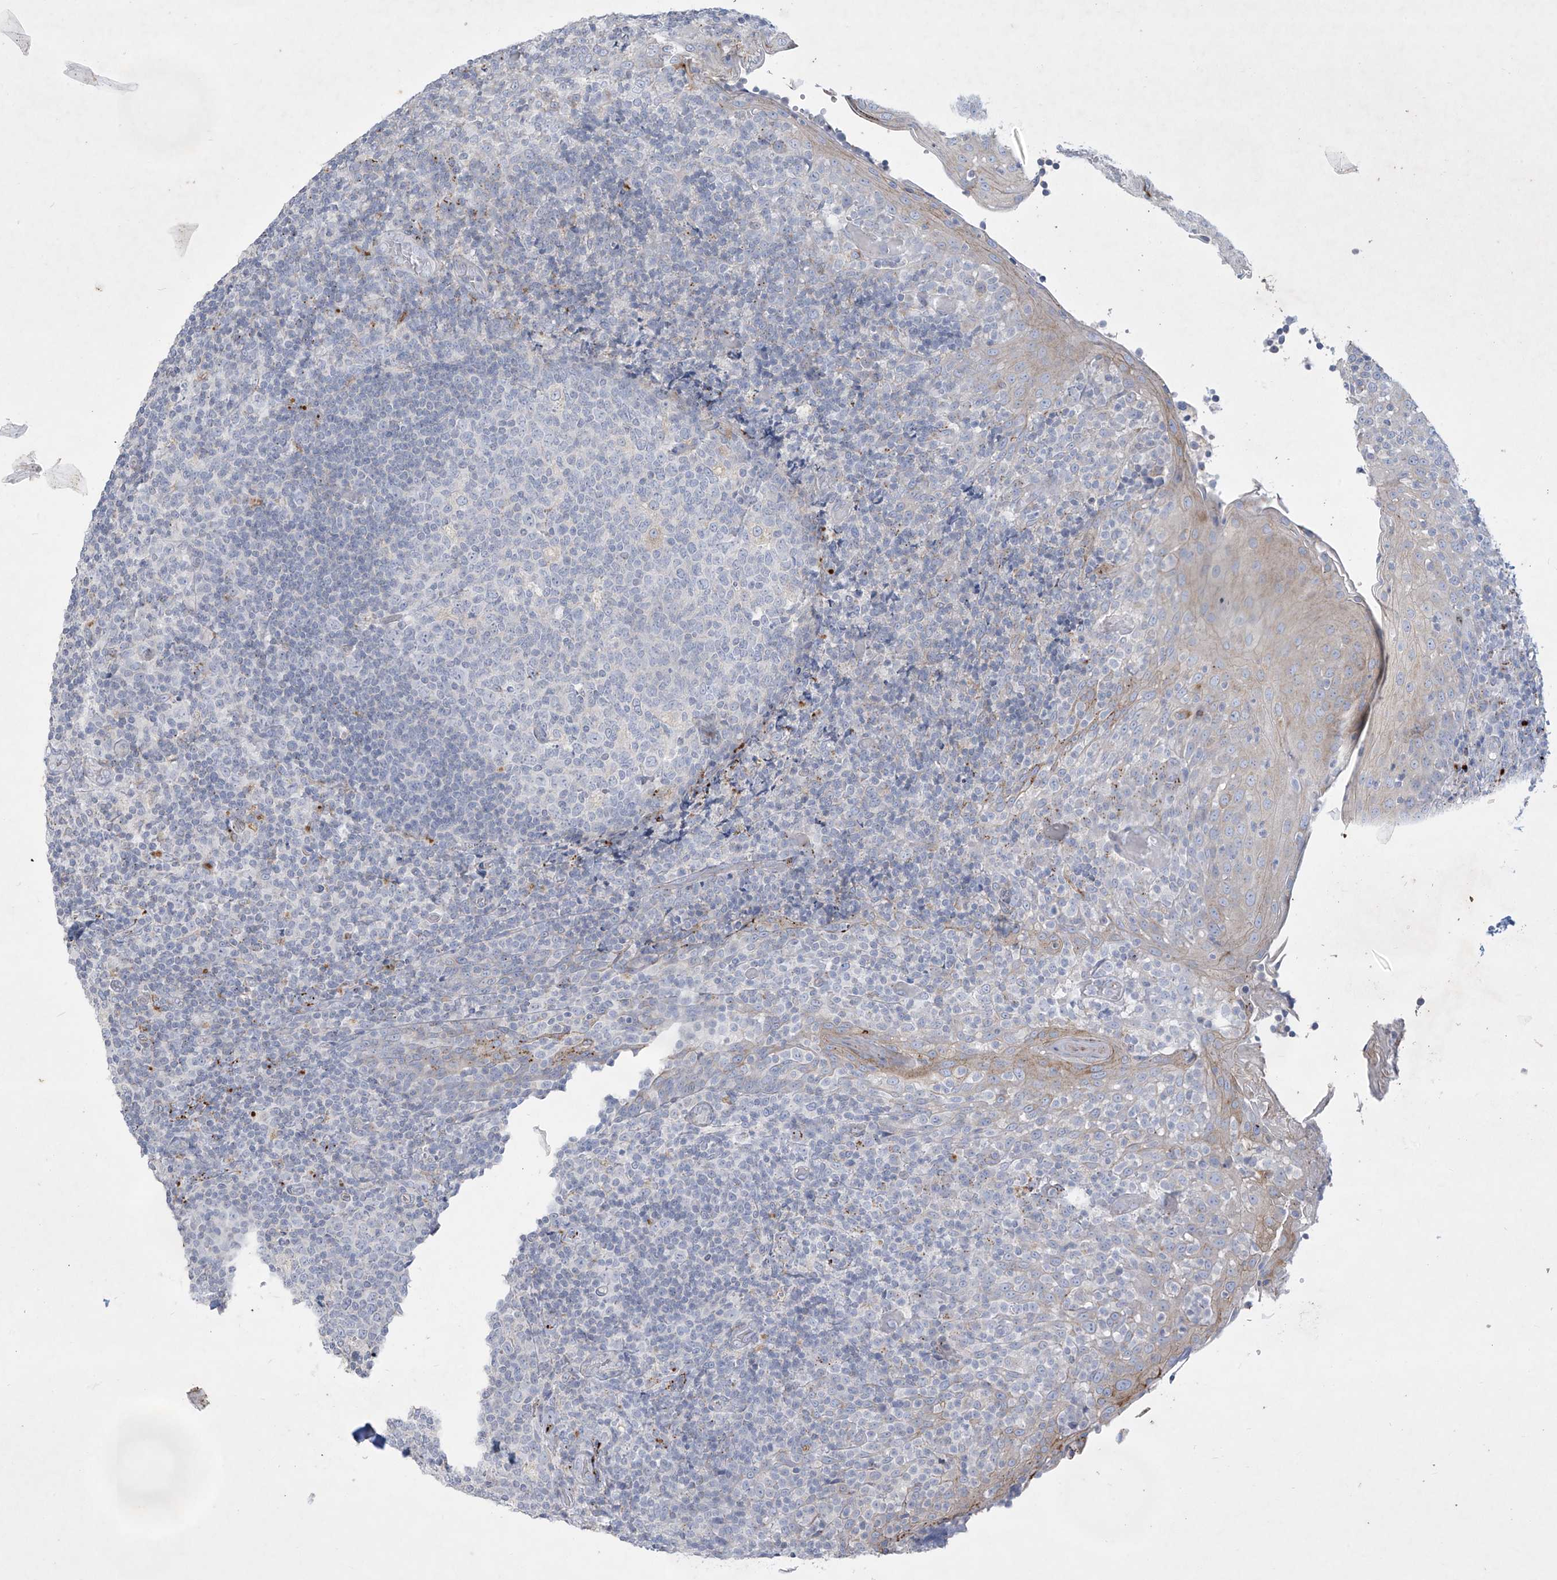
{"staining": {"intensity": "moderate", "quantity": "<25%", "location": "cytoplasmic/membranous"}, "tissue": "tonsil", "cell_type": "Germinal center cells", "image_type": "normal", "snomed": [{"axis": "morphology", "description": "Normal tissue, NOS"}, {"axis": "topography", "description": "Tonsil"}], "caption": "Immunohistochemistry photomicrograph of unremarkable tonsil: tonsil stained using IHC reveals low levels of moderate protein expression localized specifically in the cytoplasmic/membranous of germinal center cells, appearing as a cytoplasmic/membranous brown color.", "gene": "GPR137C", "patient": {"sex": "female", "age": 19}}